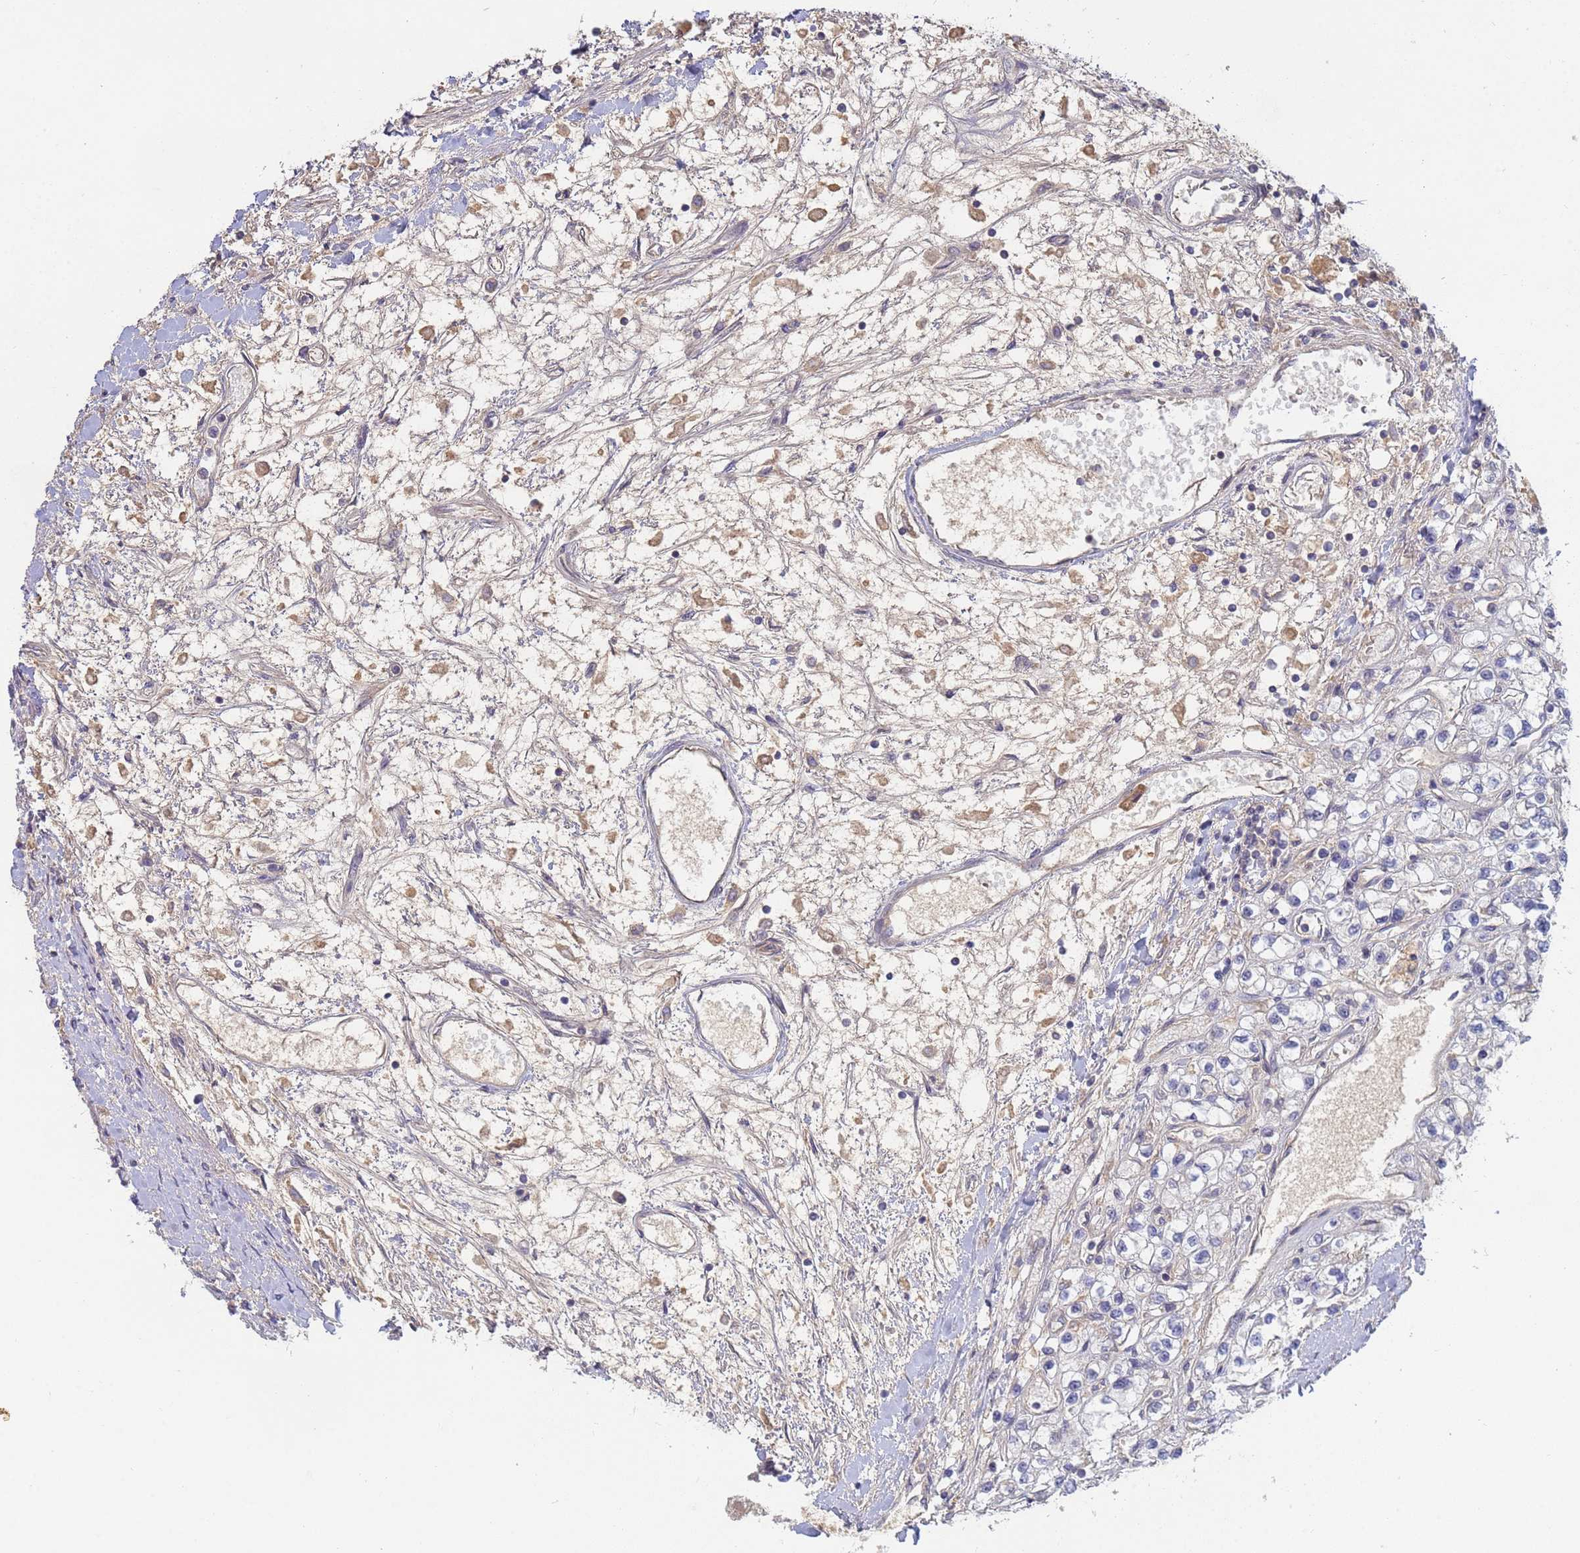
{"staining": {"intensity": "moderate", "quantity": "<25%", "location": "cytoplasmic/membranous"}, "tissue": "renal cancer", "cell_type": "Tumor cells", "image_type": "cancer", "snomed": [{"axis": "morphology", "description": "Adenocarcinoma, NOS"}, {"axis": "topography", "description": "Kidney"}], "caption": "Adenocarcinoma (renal) was stained to show a protein in brown. There is low levels of moderate cytoplasmic/membranous positivity in approximately <25% of tumor cells.", "gene": "SHARPIN", "patient": {"sex": "male", "age": 80}}